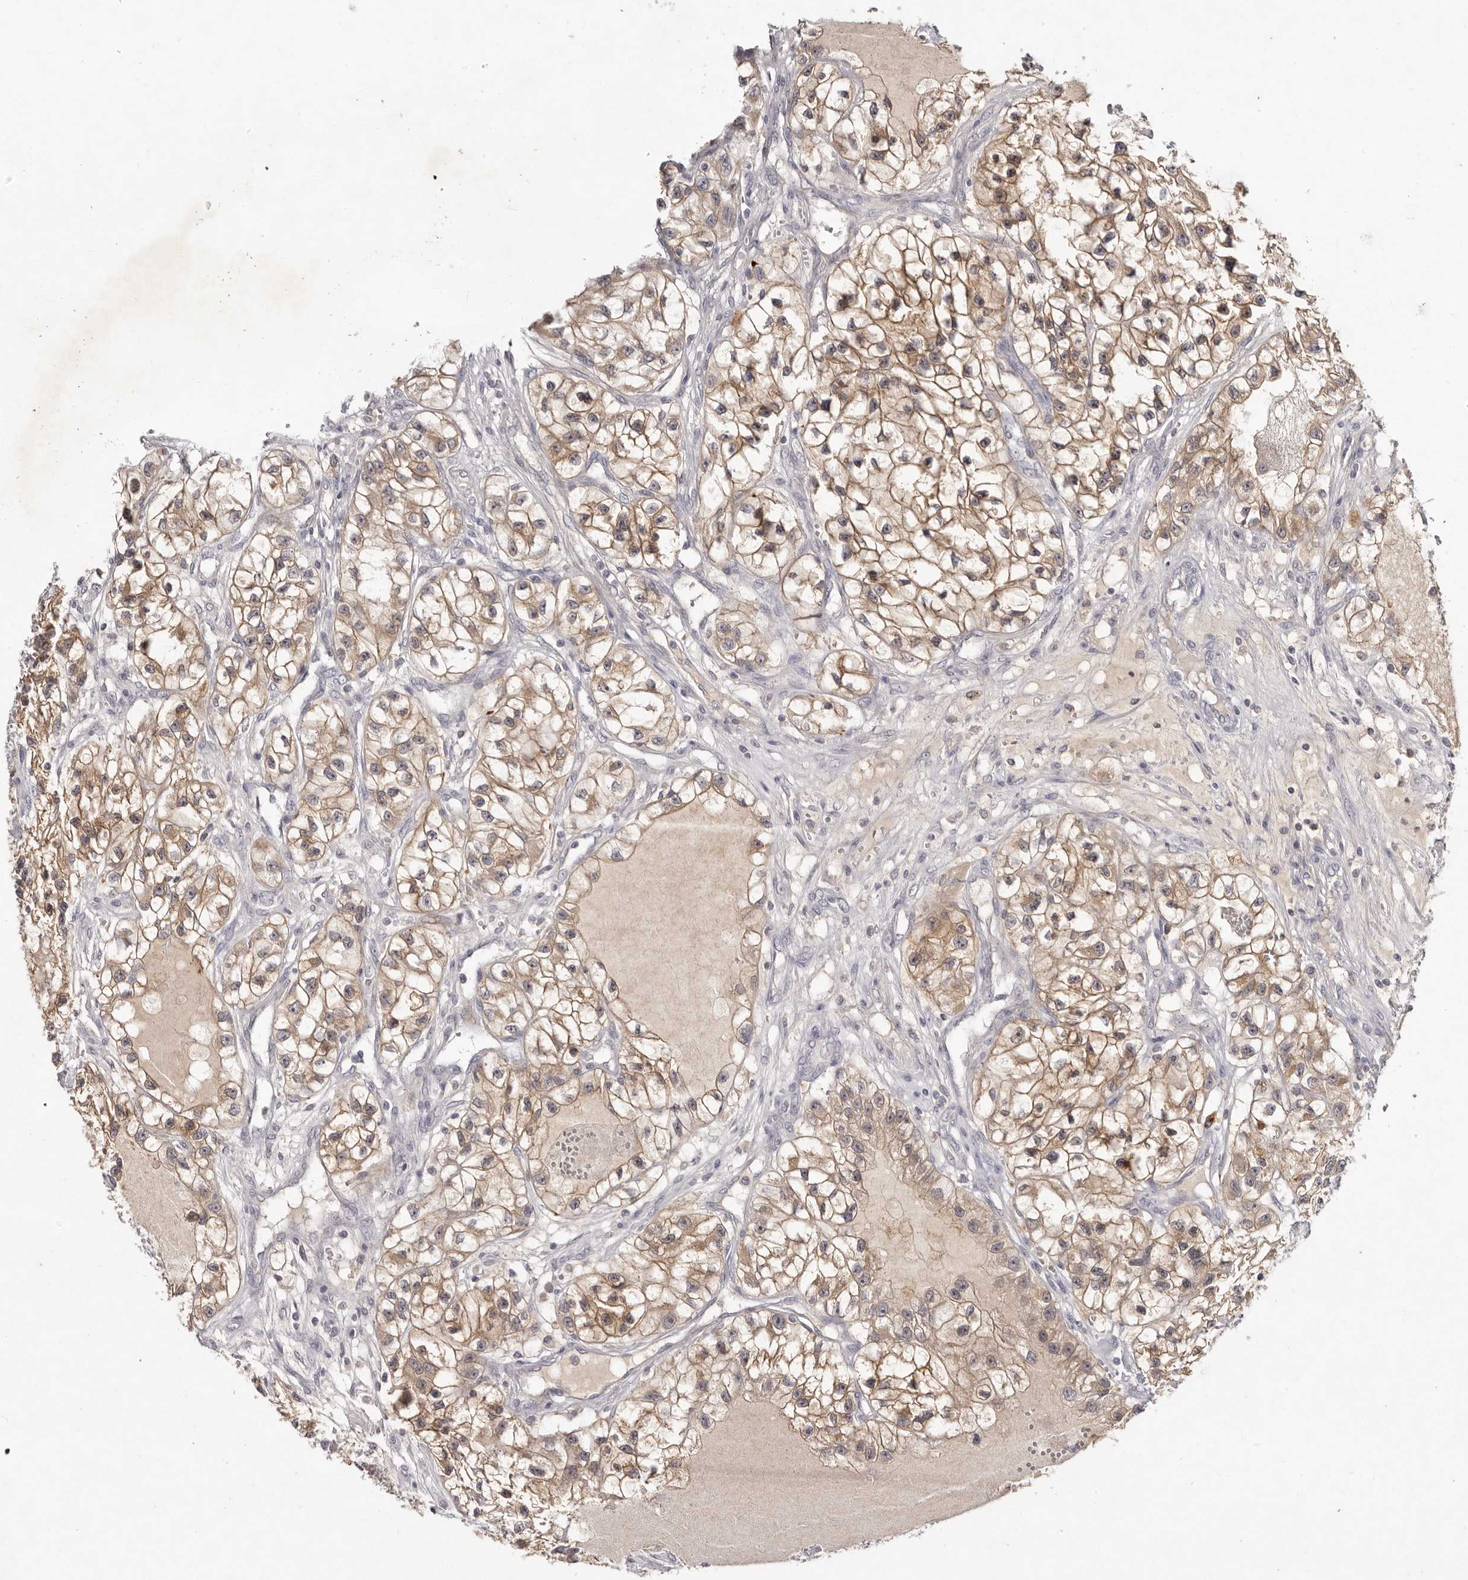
{"staining": {"intensity": "moderate", "quantity": ">75%", "location": "cytoplasmic/membranous"}, "tissue": "renal cancer", "cell_type": "Tumor cells", "image_type": "cancer", "snomed": [{"axis": "morphology", "description": "Adenocarcinoma, NOS"}, {"axis": "topography", "description": "Kidney"}], "caption": "A high-resolution micrograph shows immunohistochemistry (IHC) staining of adenocarcinoma (renal), which displays moderate cytoplasmic/membranous positivity in approximately >75% of tumor cells.", "gene": "SCUBE2", "patient": {"sex": "female", "age": 57}}